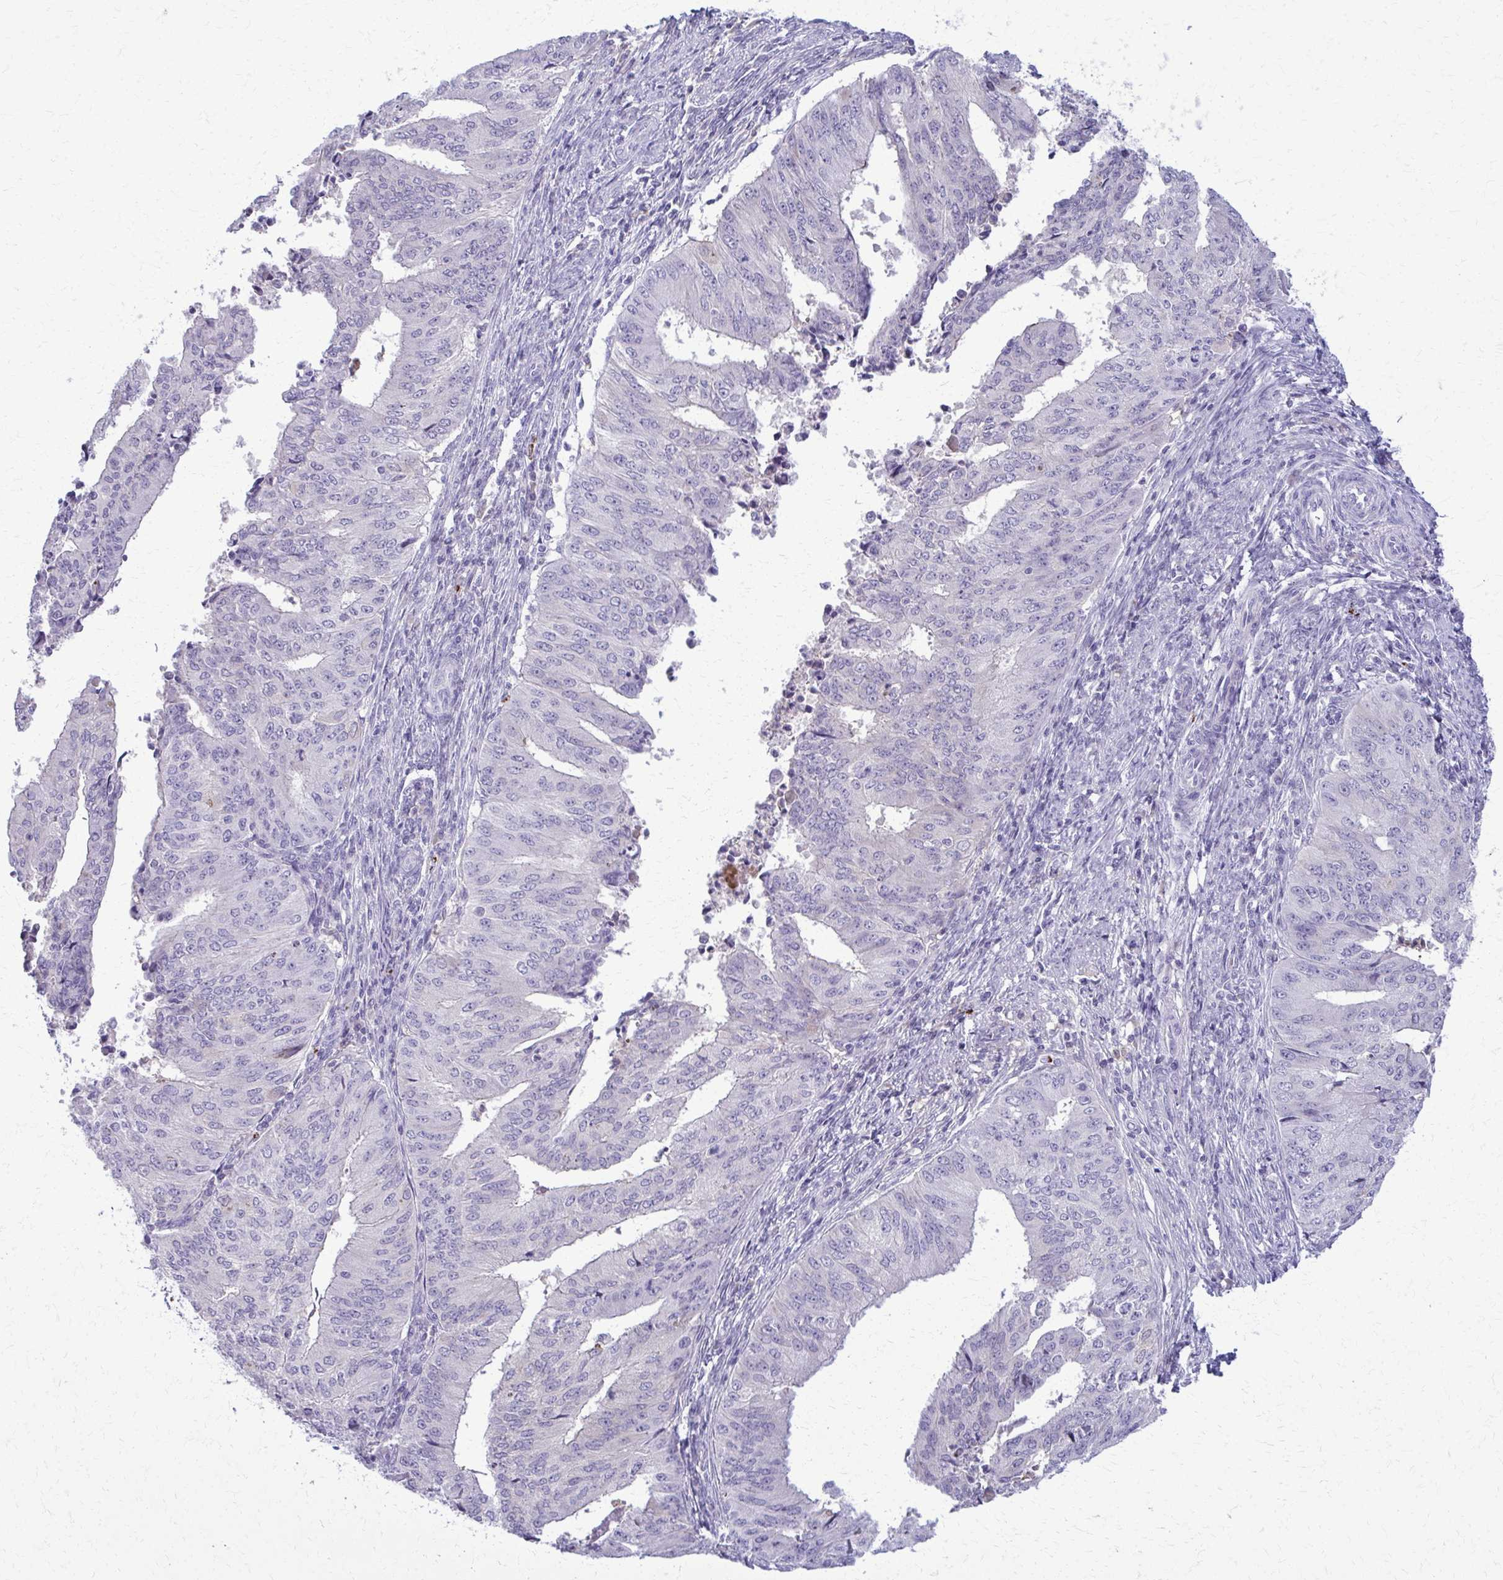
{"staining": {"intensity": "negative", "quantity": "none", "location": "none"}, "tissue": "endometrial cancer", "cell_type": "Tumor cells", "image_type": "cancer", "snomed": [{"axis": "morphology", "description": "Adenocarcinoma, NOS"}, {"axis": "topography", "description": "Endometrium"}], "caption": "This image is of adenocarcinoma (endometrial) stained with IHC to label a protein in brown with the nuclei are counter-stained blue. There is no expression in tumor cells.", "gene": "OR4M1", "patient": {"sex": "female", "age": 50}}